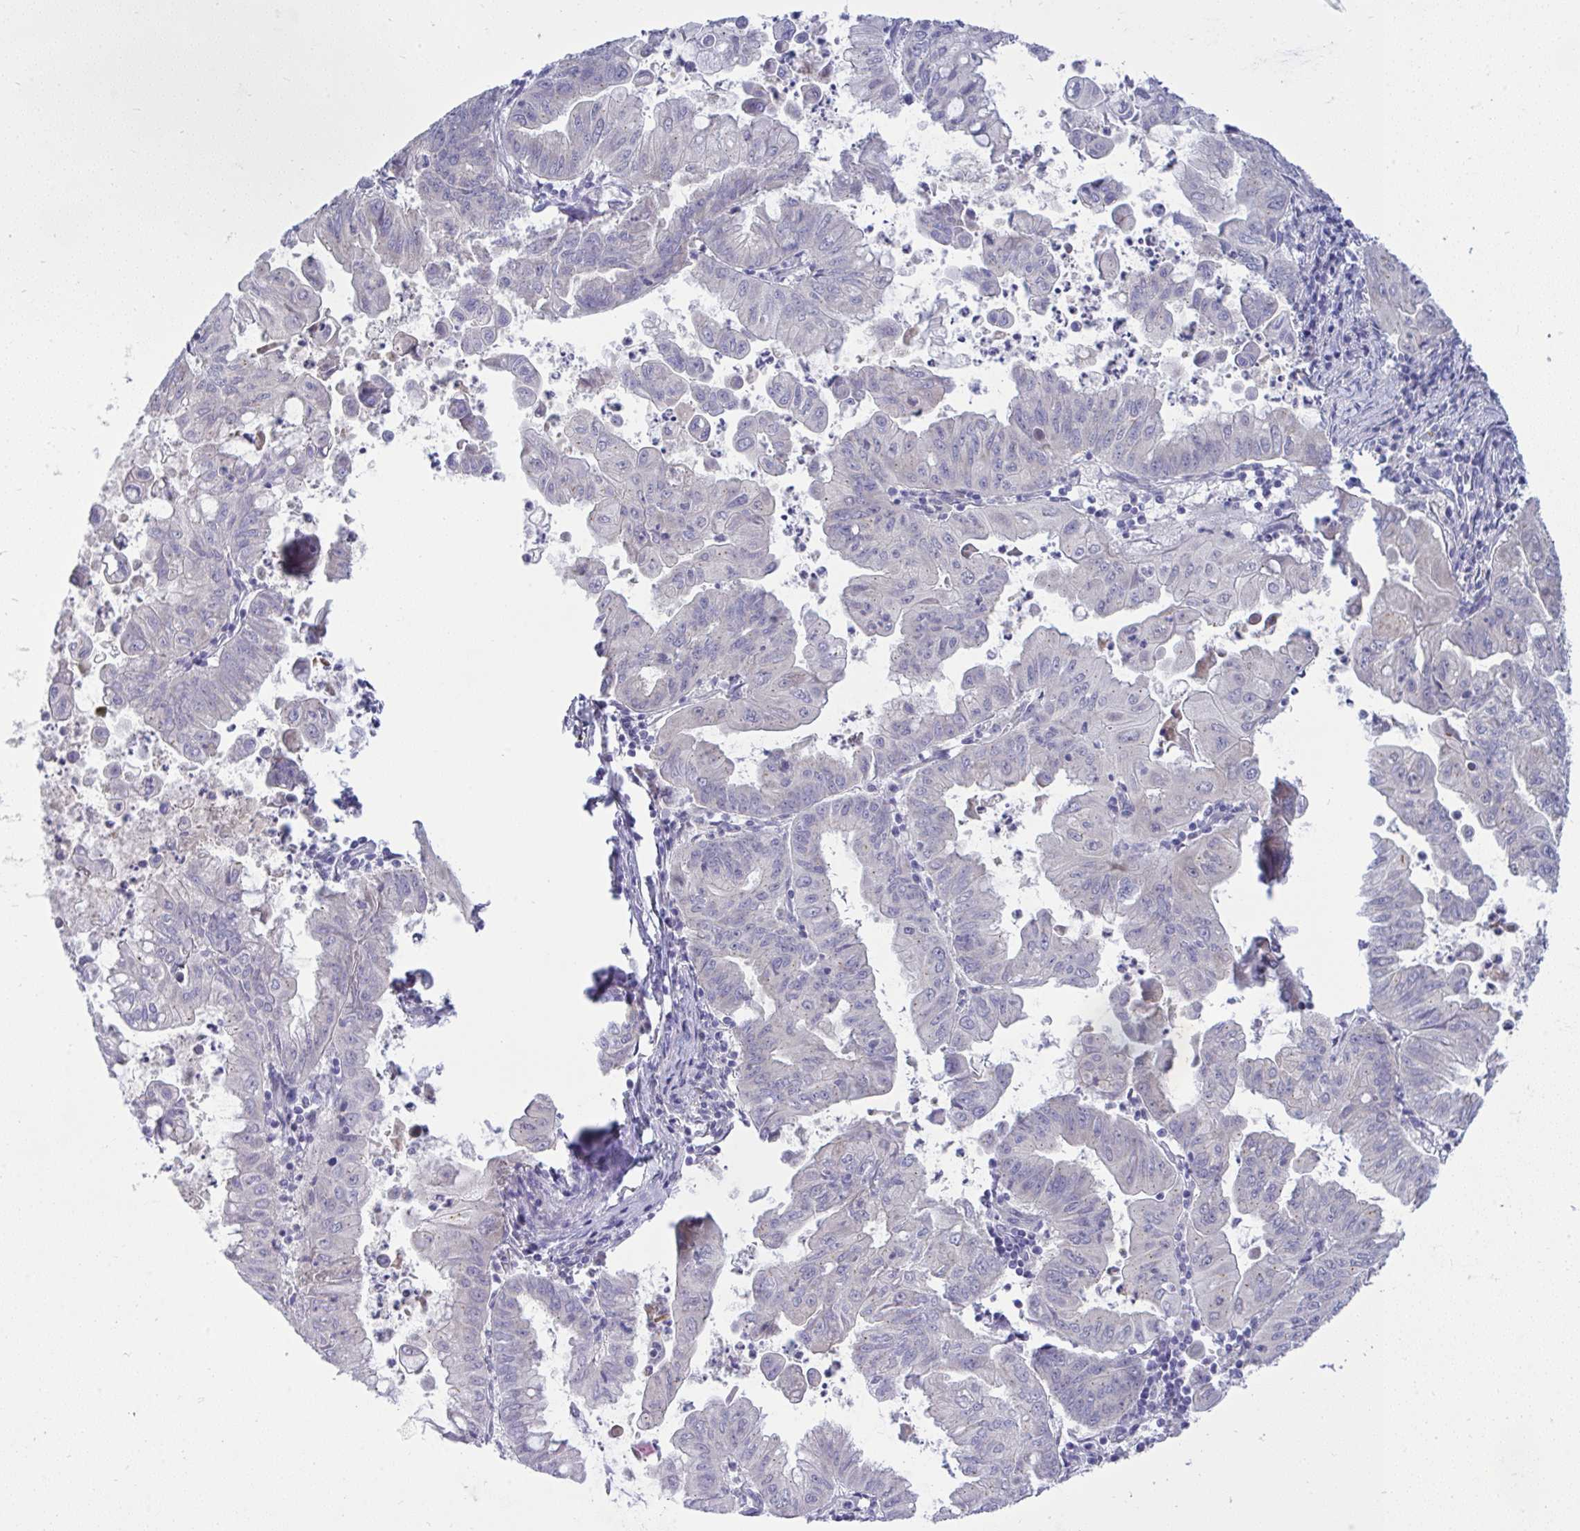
{"staining": {"intensity": "negative", "quantity": "none", "location": "none"}, "tissue": "stomach cancer", "cell_type": "Tumor cells", "image_type": "cancer", "snomed": [{"axis": "morphology", "description": "Adenocarcinoma, NOS"}, {"axis": "topography", "description": "Stomach, upper"}], "caption": "Protein analysis of stomach cancer (adenocarcinoma) exhibits no significant staining in tumor cells. (DAB (3,3'-diaminobenzidine) IHC with hematoxylin counter stain).", "gene": "TMEM41A", "patient": {"sex": "male", "age": 80}}